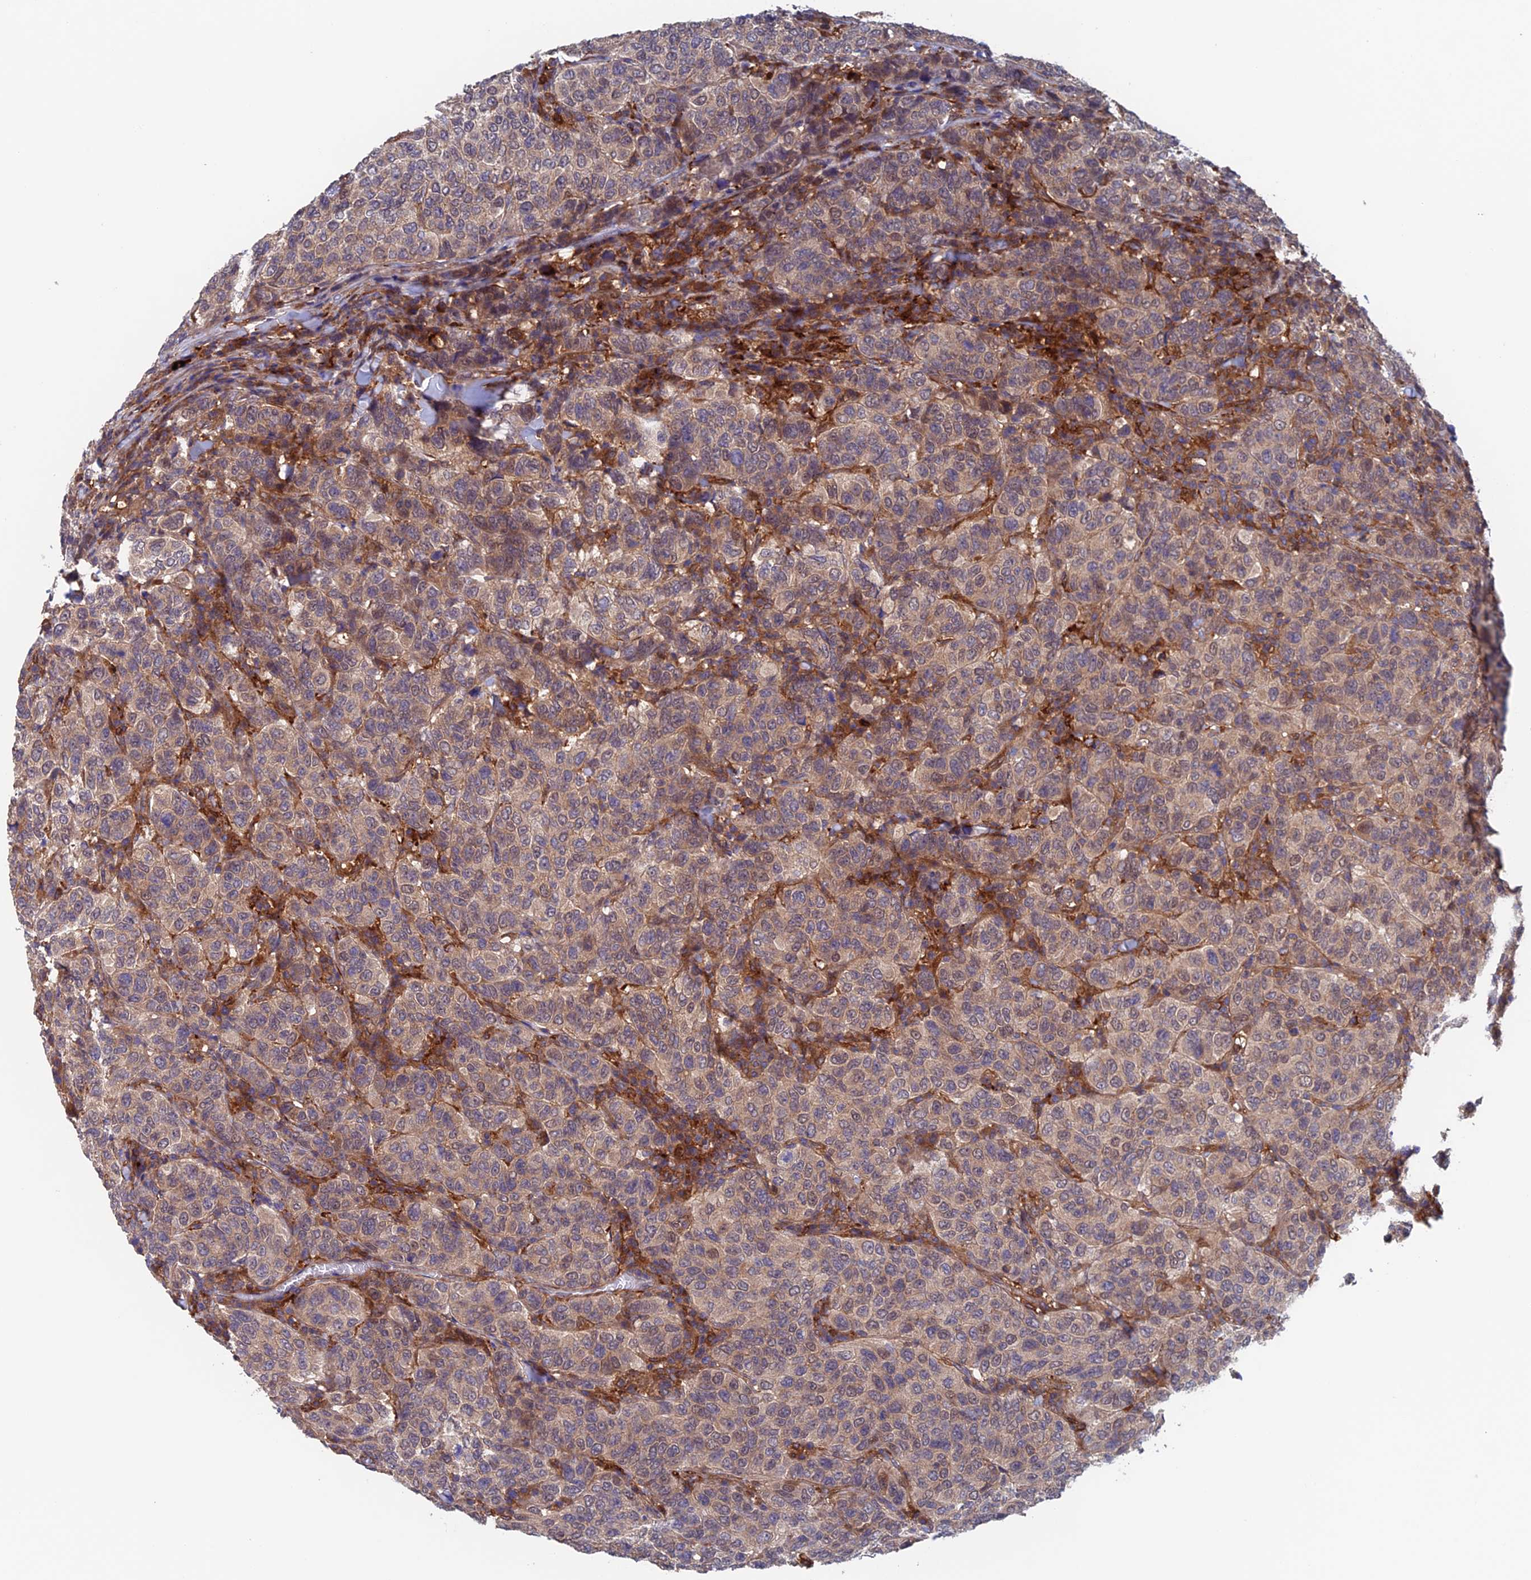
{"staining": {"intensity": "weak", "quantity": ">75%", "location": "cytoplasmic/membranous"}, "tissue": "breast cancer", "cell_type": "Tumor cells", "image_type": "cancer", "snomed": [{"axis": "morphology", "description": "Duct carcinoma"}, {"axis": "topography", "description": "Breast"}], "caption": "Immunohistochemistry micrograph of human breast cancer stained for a protein (brown), which exhibits low levels of weak cytoplasmic/membranous expression in approximately >75% of tumor cells.", "gene": "NUDT16L1", "patient": {"sex": "female", "age": 55}}